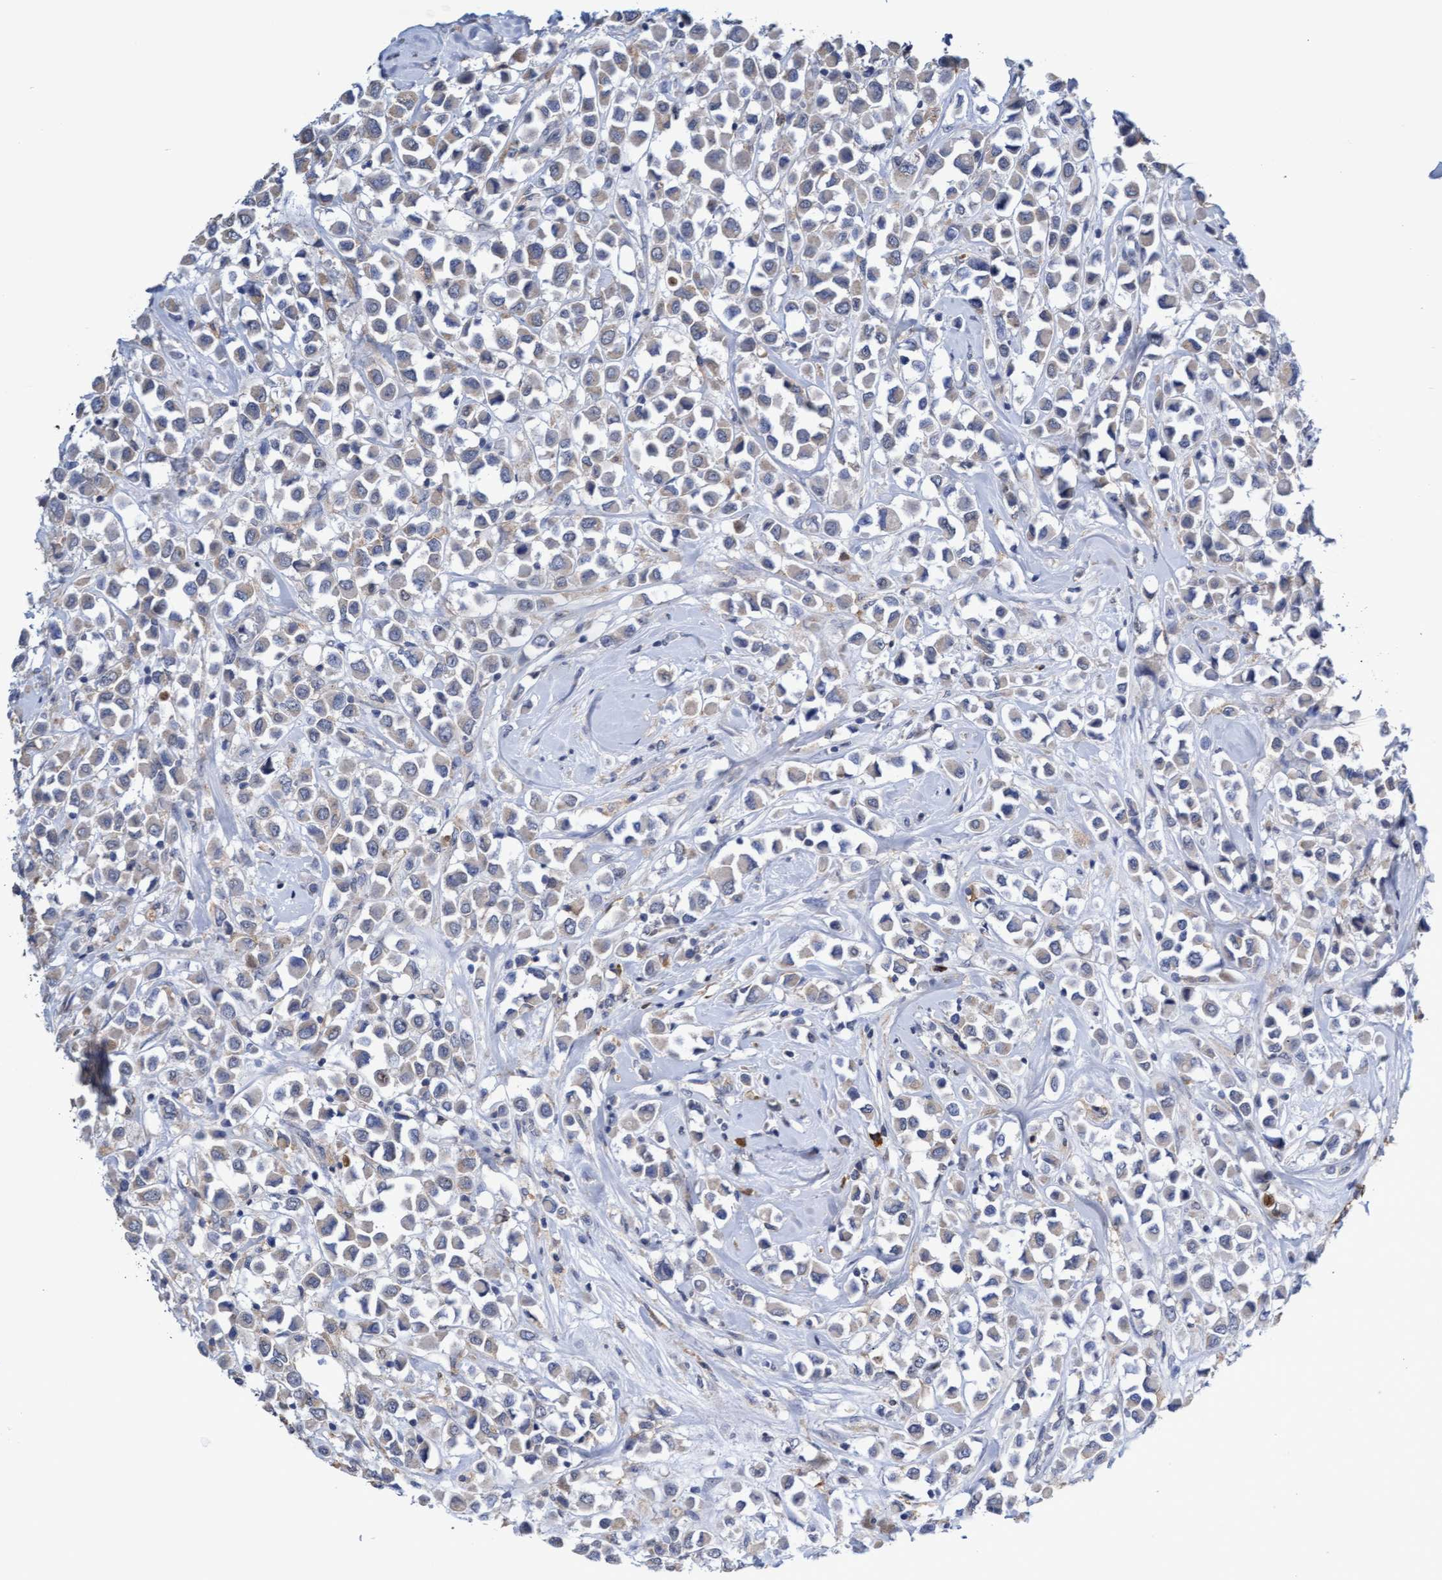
{"staining": {"intensity": "weak", "quantity": "<25%", "location": "cytoplasmic/membranous"}, "tissue": "breast cancer", "cell_type": "Tumor cells", "image_type": "cancer", "snomed": [{"axis": "morphology", "description": "Duct carcinoma"}, {"axis": "topography", "description": "Breast"}], "caption": "Protein analysis of infiltrating ductal carcinoma (breast) exhibits no significant staining in tumor cells.", "gene": "GPR39", "patient": {"sex": "female", "age": 61}}